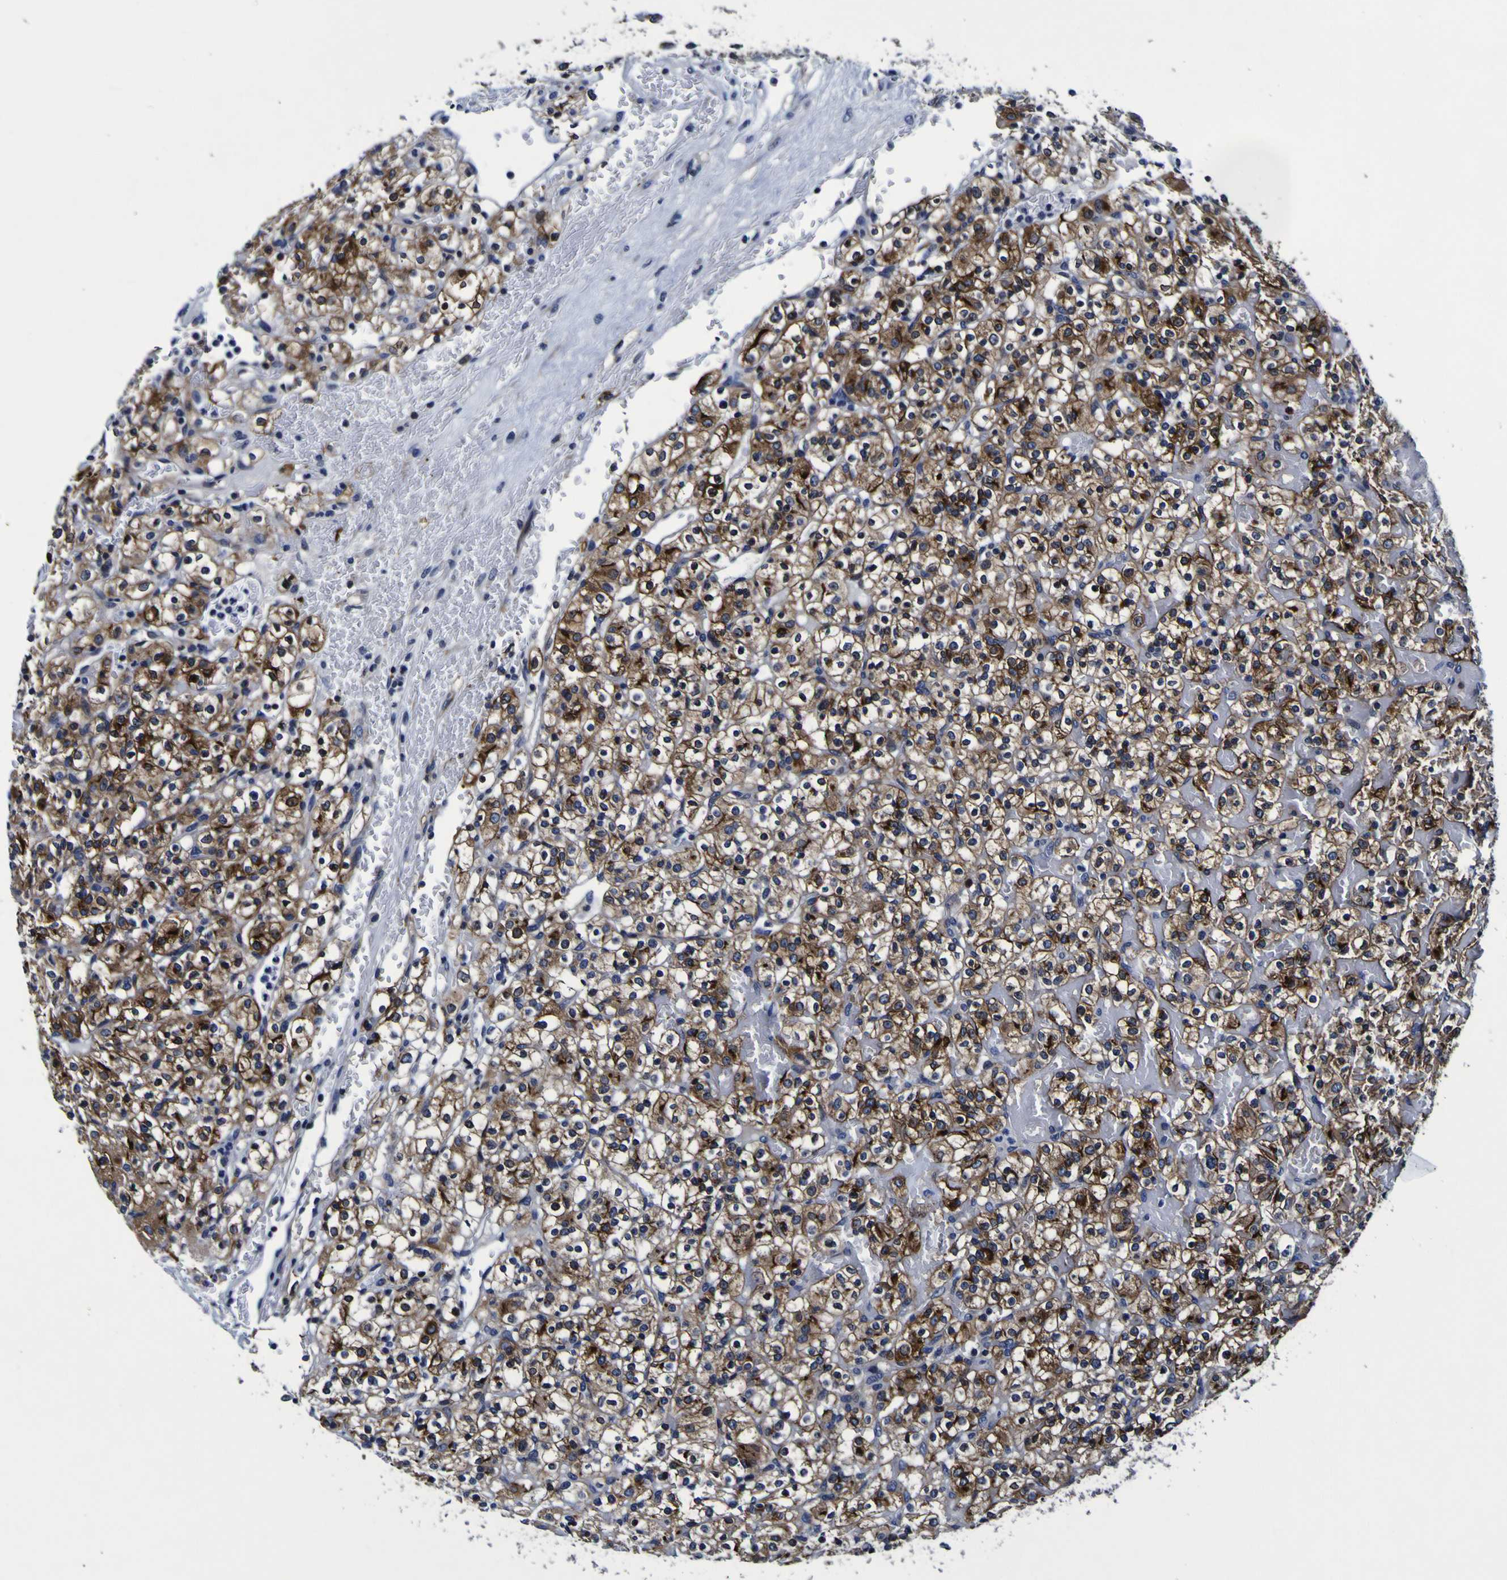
{"staining": {"intensity": "strong", "quantity": "25%-75%", "location": "cytoplasmic/membranous,nuclear"}, "tissue": "renal cancer", "cell_type": "Tumor cells", "image_type": "cancer", "snomed": [{"axis": "morphology", "description": "Normal tissue, NOS"}, {"axis": "morphology", "description": "Adenocarcinoma, NOS"}, {"axis": "topography", "description": "Kidney"}], "caption": "The immunohistochemical stain labels strong cytoplasmic/membranous and nuclear positivity in tumor cells of renal cancer tissue.", "gene": "SORCS1", "patient": {"sex": "female", "age": 72}}